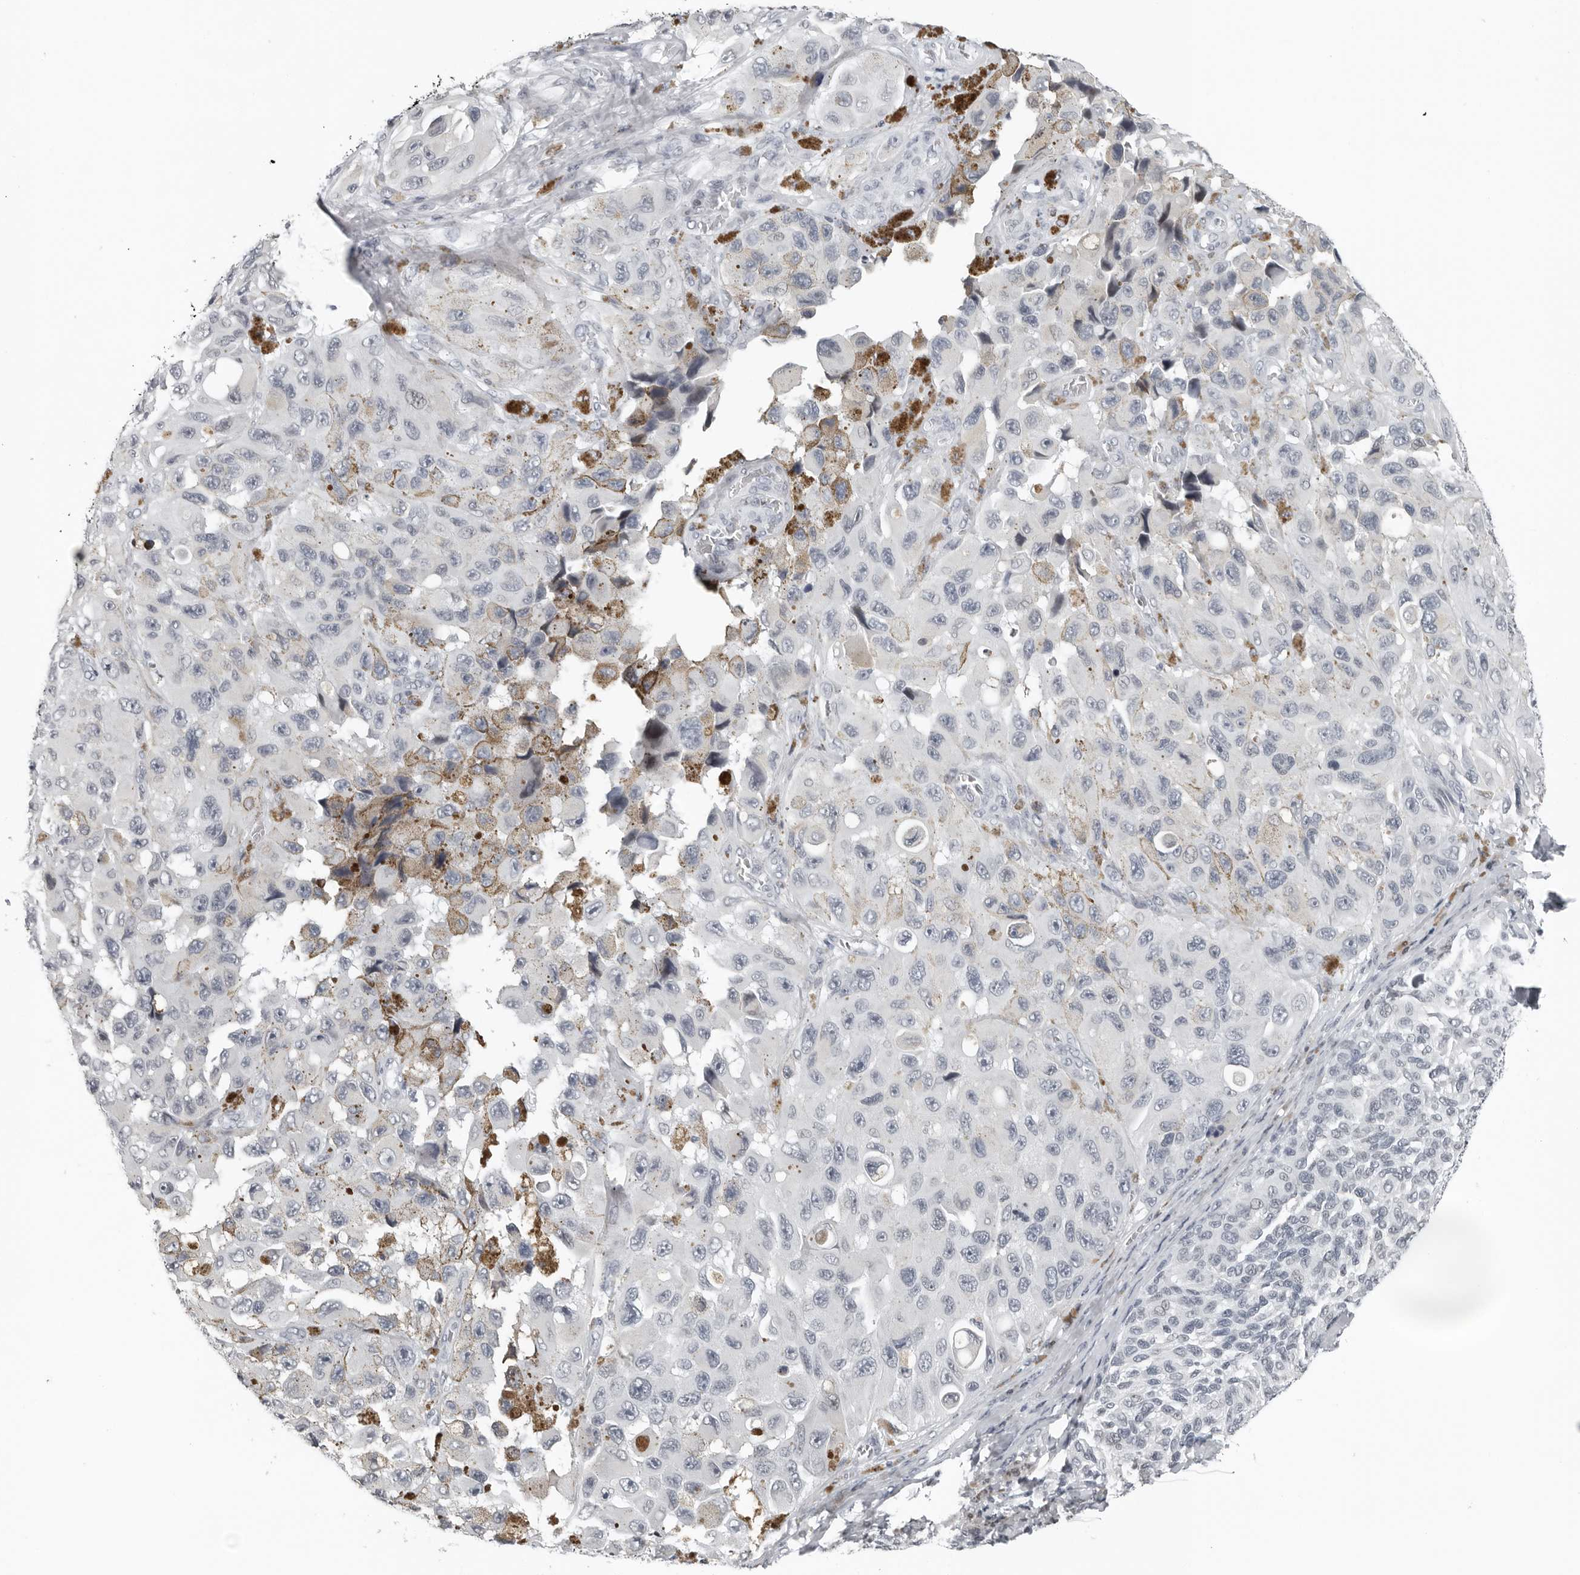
{"staining": {"intensity": "negative", "quantity": "none", "location": "none"}, "tissue": "melanoma", "cell_type": "Tumor cells", "image_type": "cancer", "snomed": [{"axis": "morphology", "description": "Malignant melanoma, NOS"}, {"axis": "topography", "description": "Skin"}], "caption": "This is an immunohistochemistry micrograph of human melanoma. There is no positivity in tumor cells.", "gene": "PPP1R42", "patient": {"sex": "female", "age": 73}}